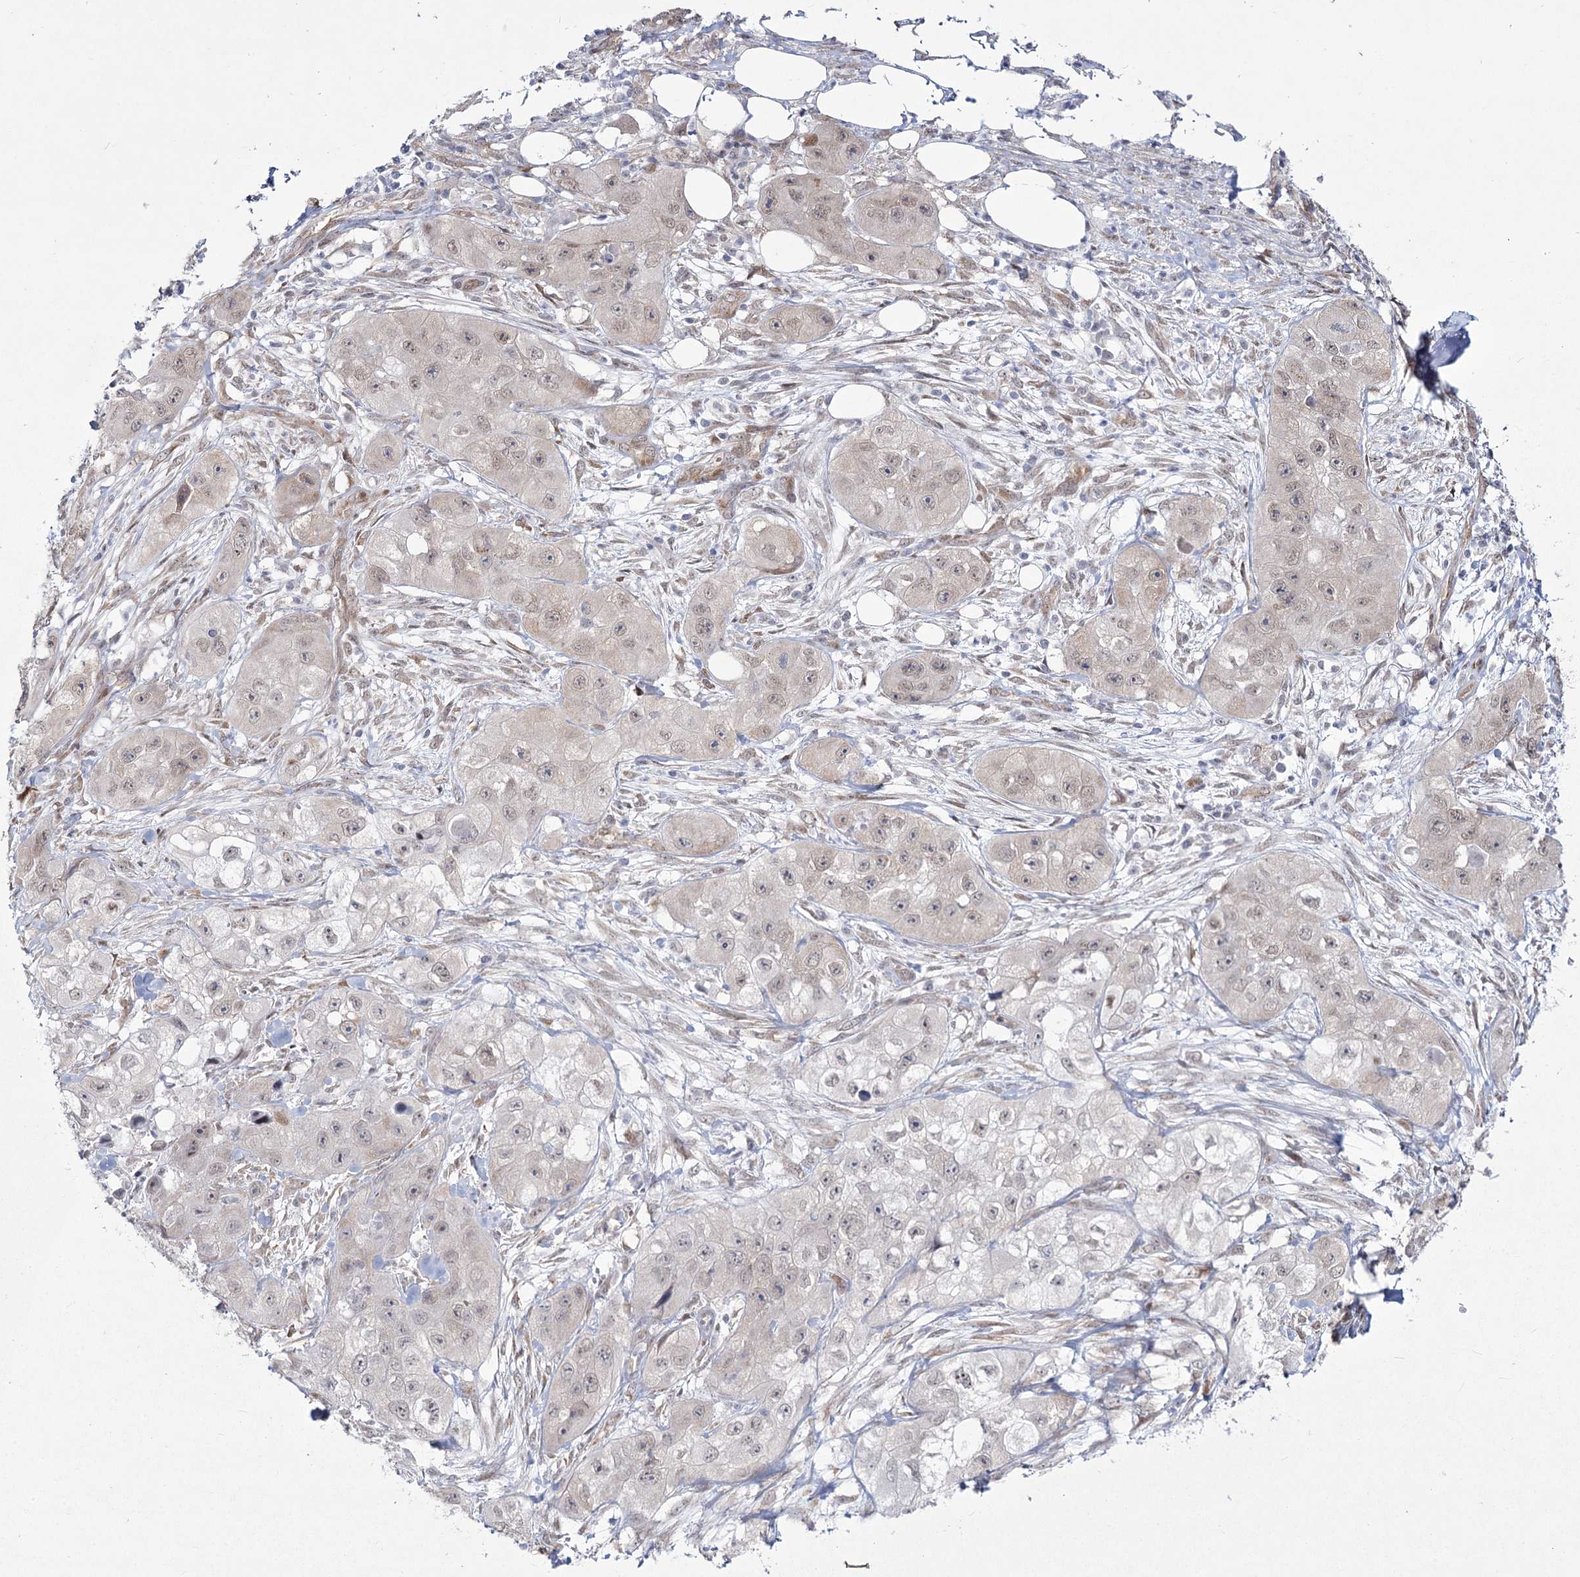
{"staining": {"intensity": "weak", "quantity": "<25%", "location": "cytoplasmic/membranous,nuclear"}, "tissue": "skin cancer", "cell_type": "Tumor cells", "image_type": "cancer", "snomed": [{"axis": "morphology", "description": "Squamous cell carcinoma, NOS"}, {"axis": "topography", "description": "Skin"}, {"axis": "topography", "description": "Subcutis"}], "caption": "Immunohistochemistry (IHC) of human squamous cell carcinoma (skin) displays no staining in tumor cells.", "gene": "YBX3", "patient": {"sex": "male", "age": 73}}